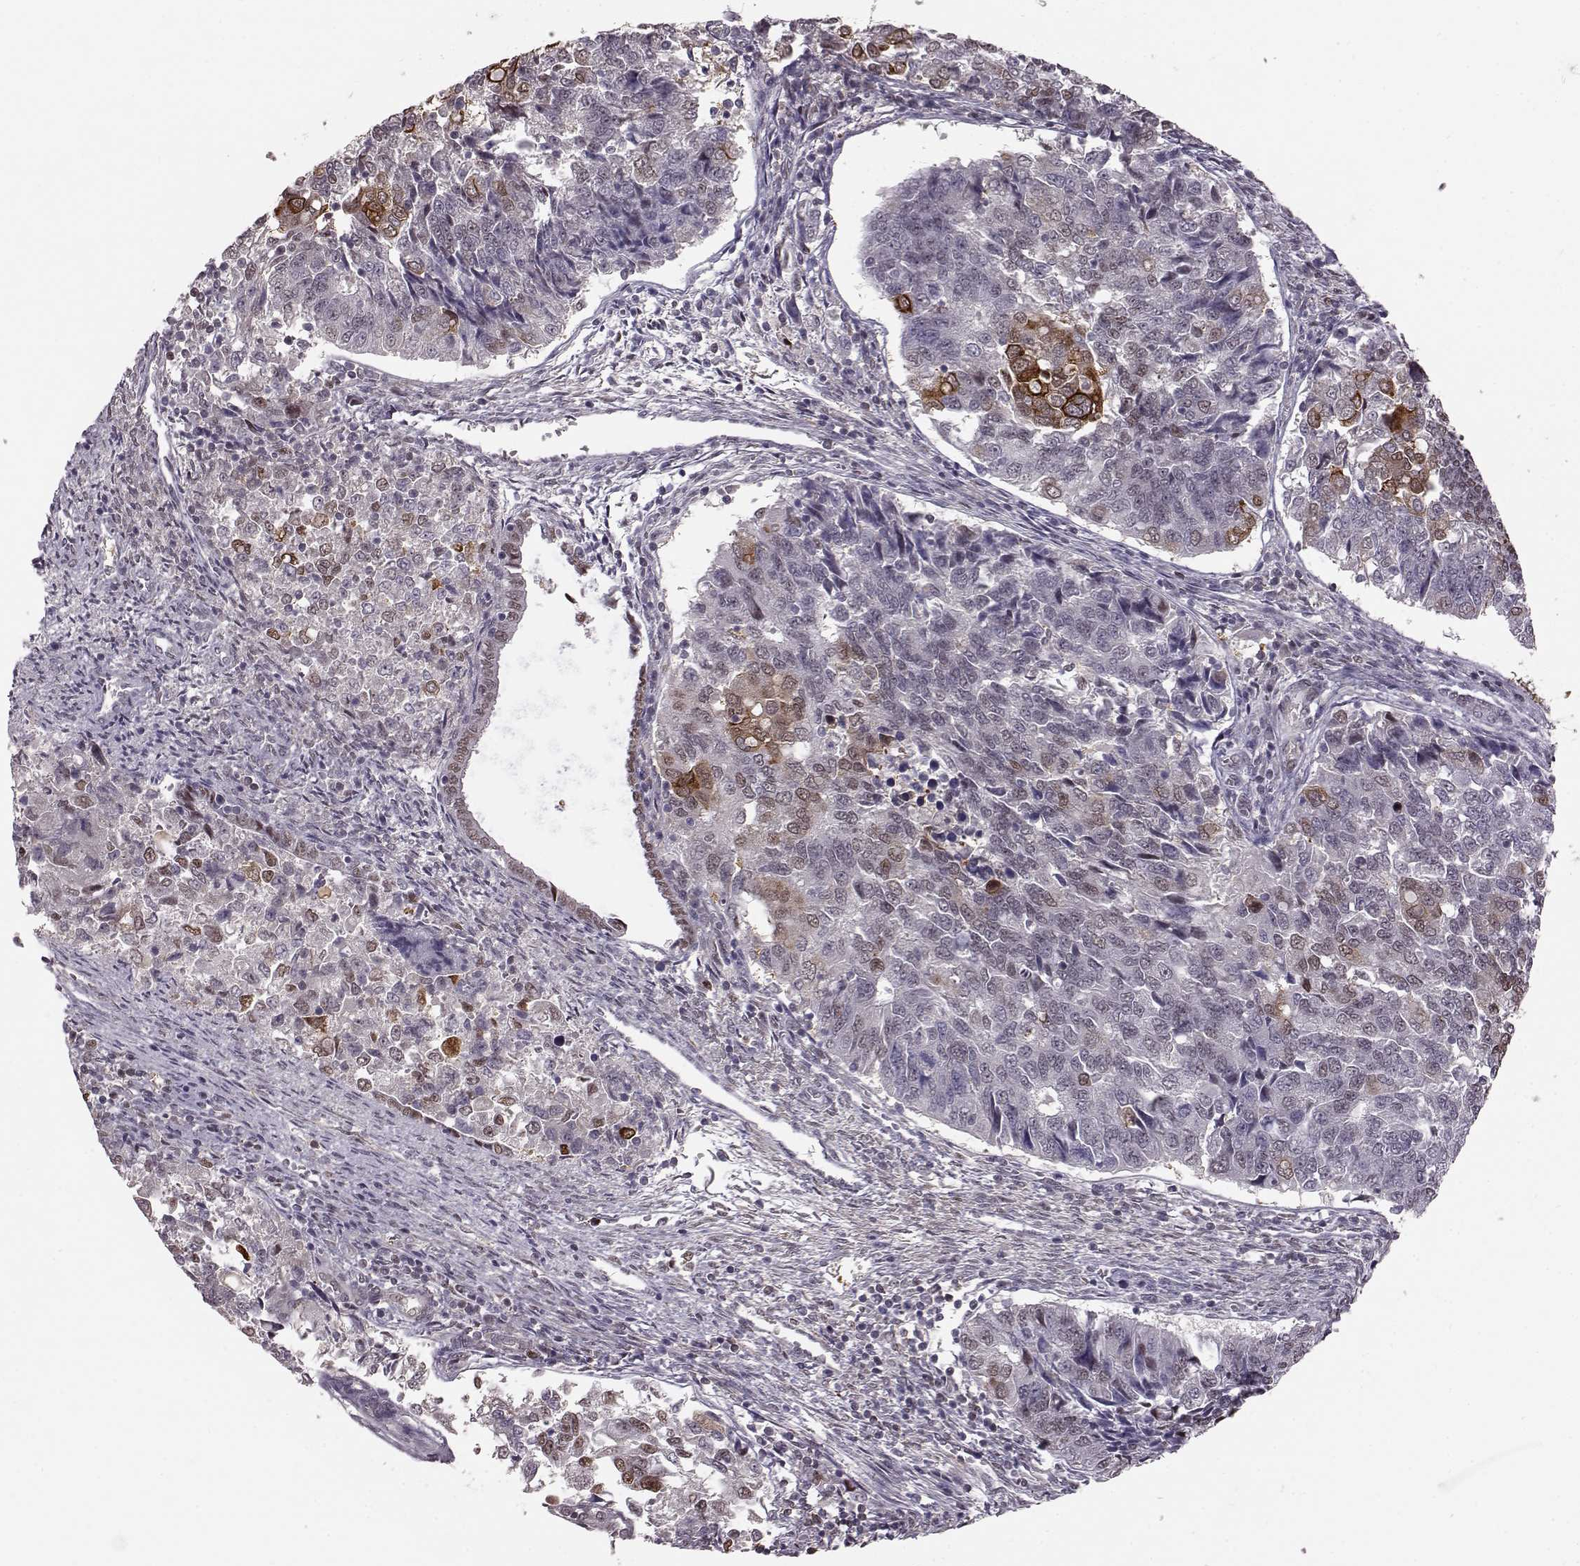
{"staining": {"intensity": "strong", "quantity": "<25%", "location": "nuclear"}, "tissue": "endometrial cancer", "cell_type": "Tumor cells", "image_type": "cancer", "snomed": [{"axis": "morphology", "description": "Adenocarcinoma, NOS"}, {"axis": "topography", "description": "Endometrium"}], "caption": "An image showing strong nuclear expression in about <25% of tumor cells in endometrial cancer, as visualized by brown immunohistochemical staining.", "gene": "KLF6", "patient": {"sex": "female", "age": 43}}